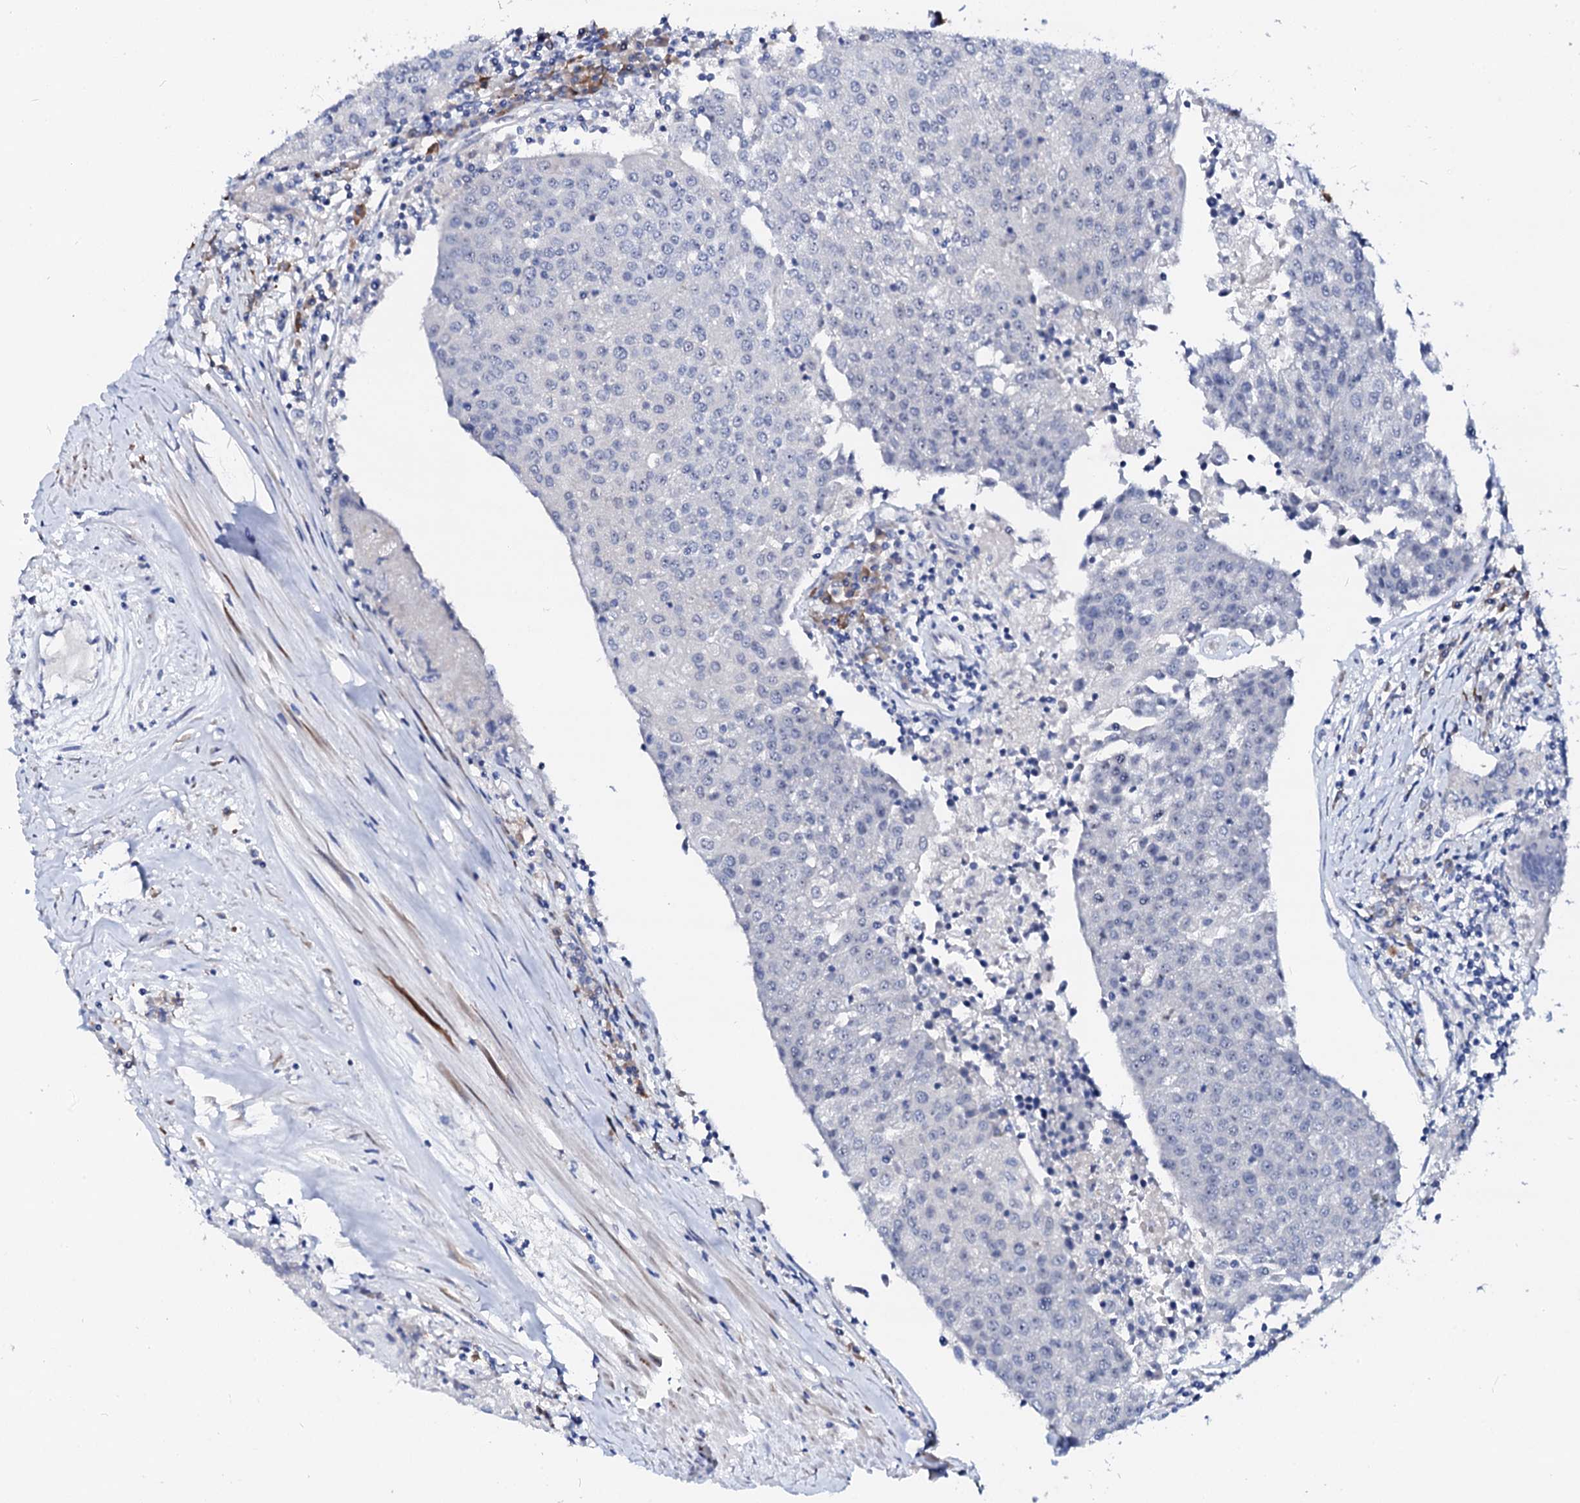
{"staining": {"intensity": "negative", "quantity": "none", "location": "none"}, "tissue": "urothelial cancer", "cell_type": "Tumor cells", "image_type": "cancer", "snomed": [{"axis": "morphology", "description": "Urothelial carcinoma, High grade"}, {"axis": "topography", "description": "Urinary bladder"}], "caption": "Immunohistochemical staining of human urothelial cancer shows no significant positivity in tumor cells. (Brightfield microscopy of DAB IHC at high magnification).", "gene": "BTBD16", "patient": {"sex": "female", "age": 85}}